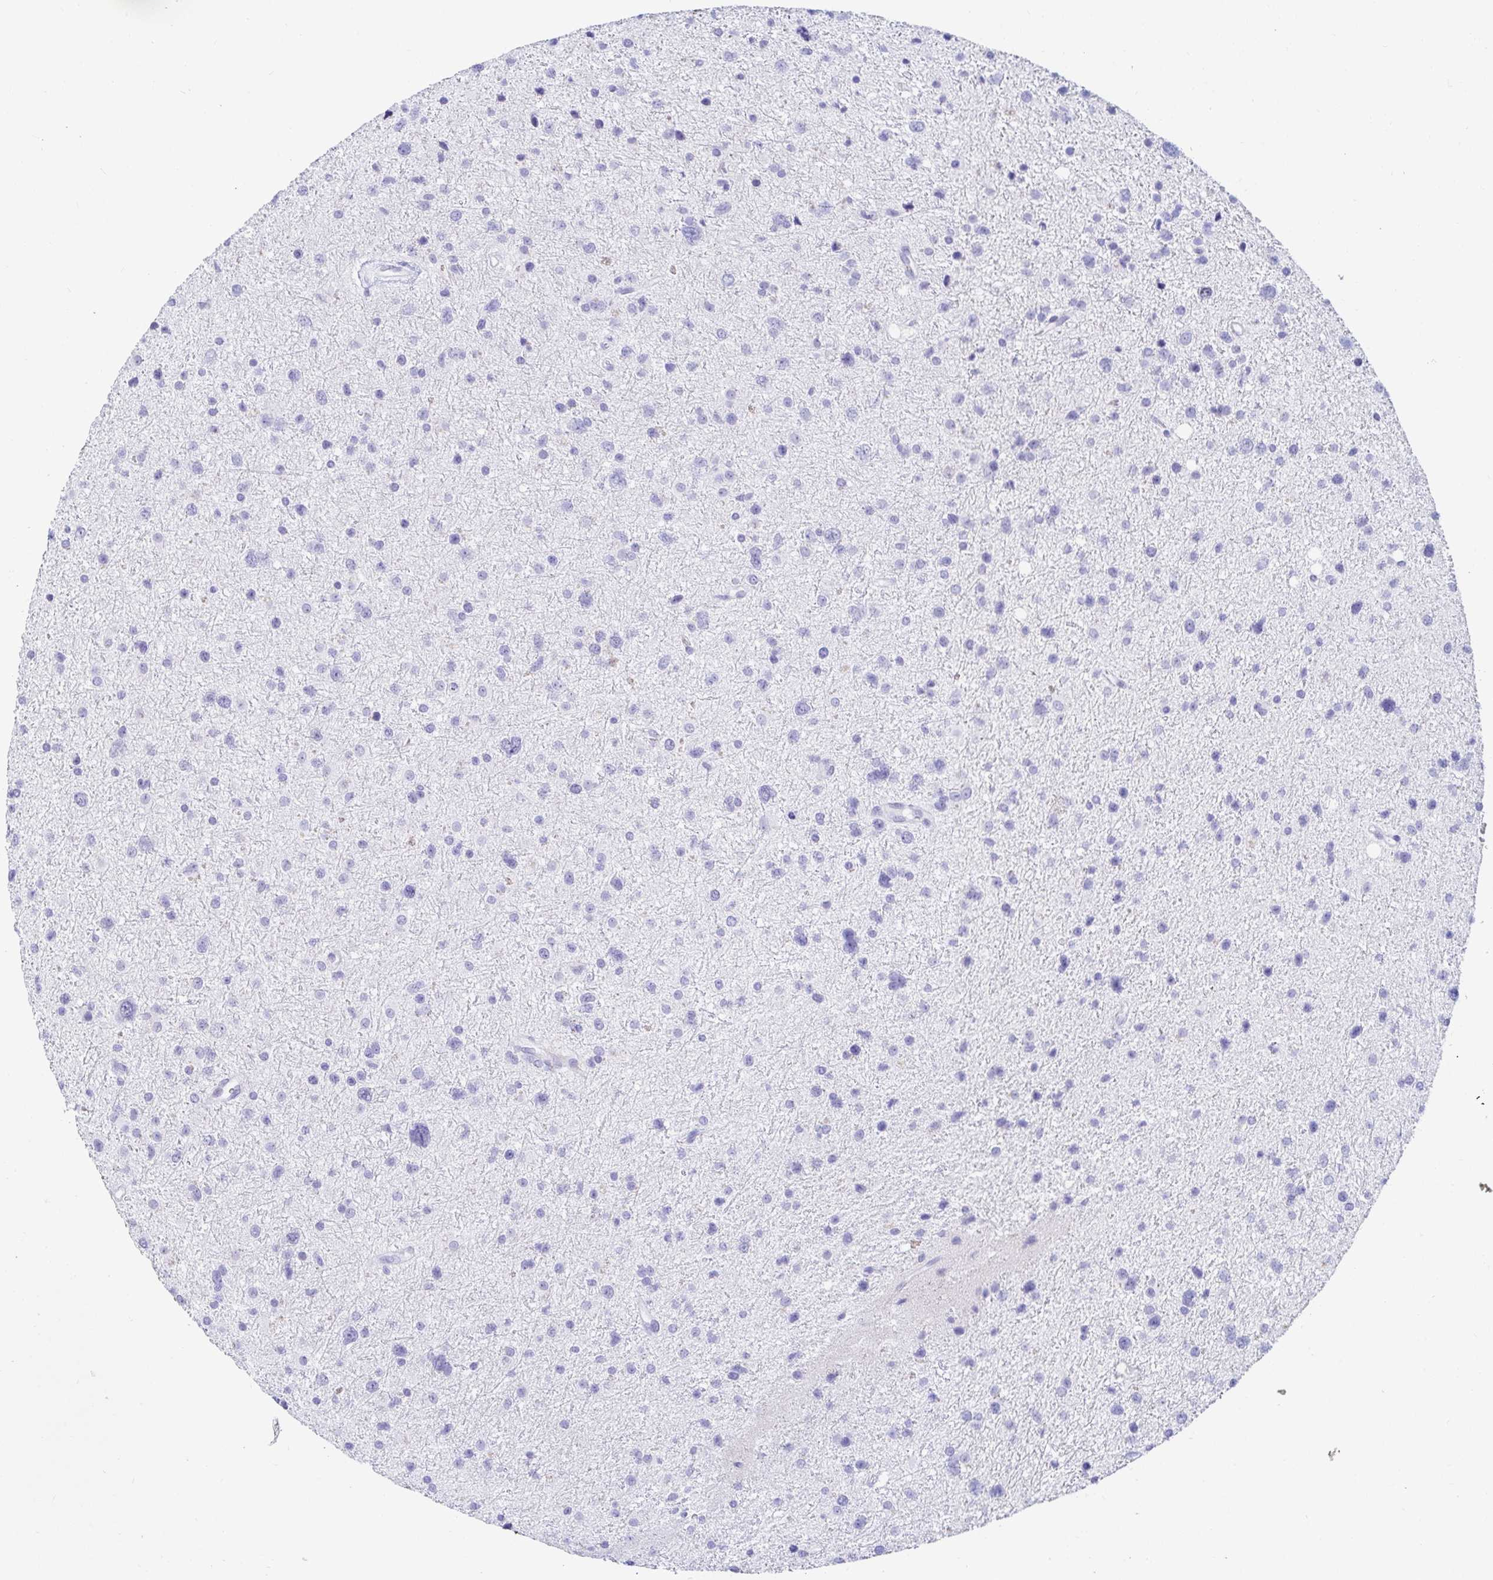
{"staining": {"intensity": "negative", "quantity": "none", "location": "none"}, "tissue": "glioma", "cell_type": "Tumor cells", "image_type": "cancer", "snomed": [{"axis": "morphology", "description": "Glioma, malignant, Low grade"}, {"axis": "topography", "description": "Brain"}], "caption": "This is an IHC photomicrograph of human glioma. There is no expression in tumor cells.", "gene": "OR10K1", "patient": {"sex": "female", "age": 55}}